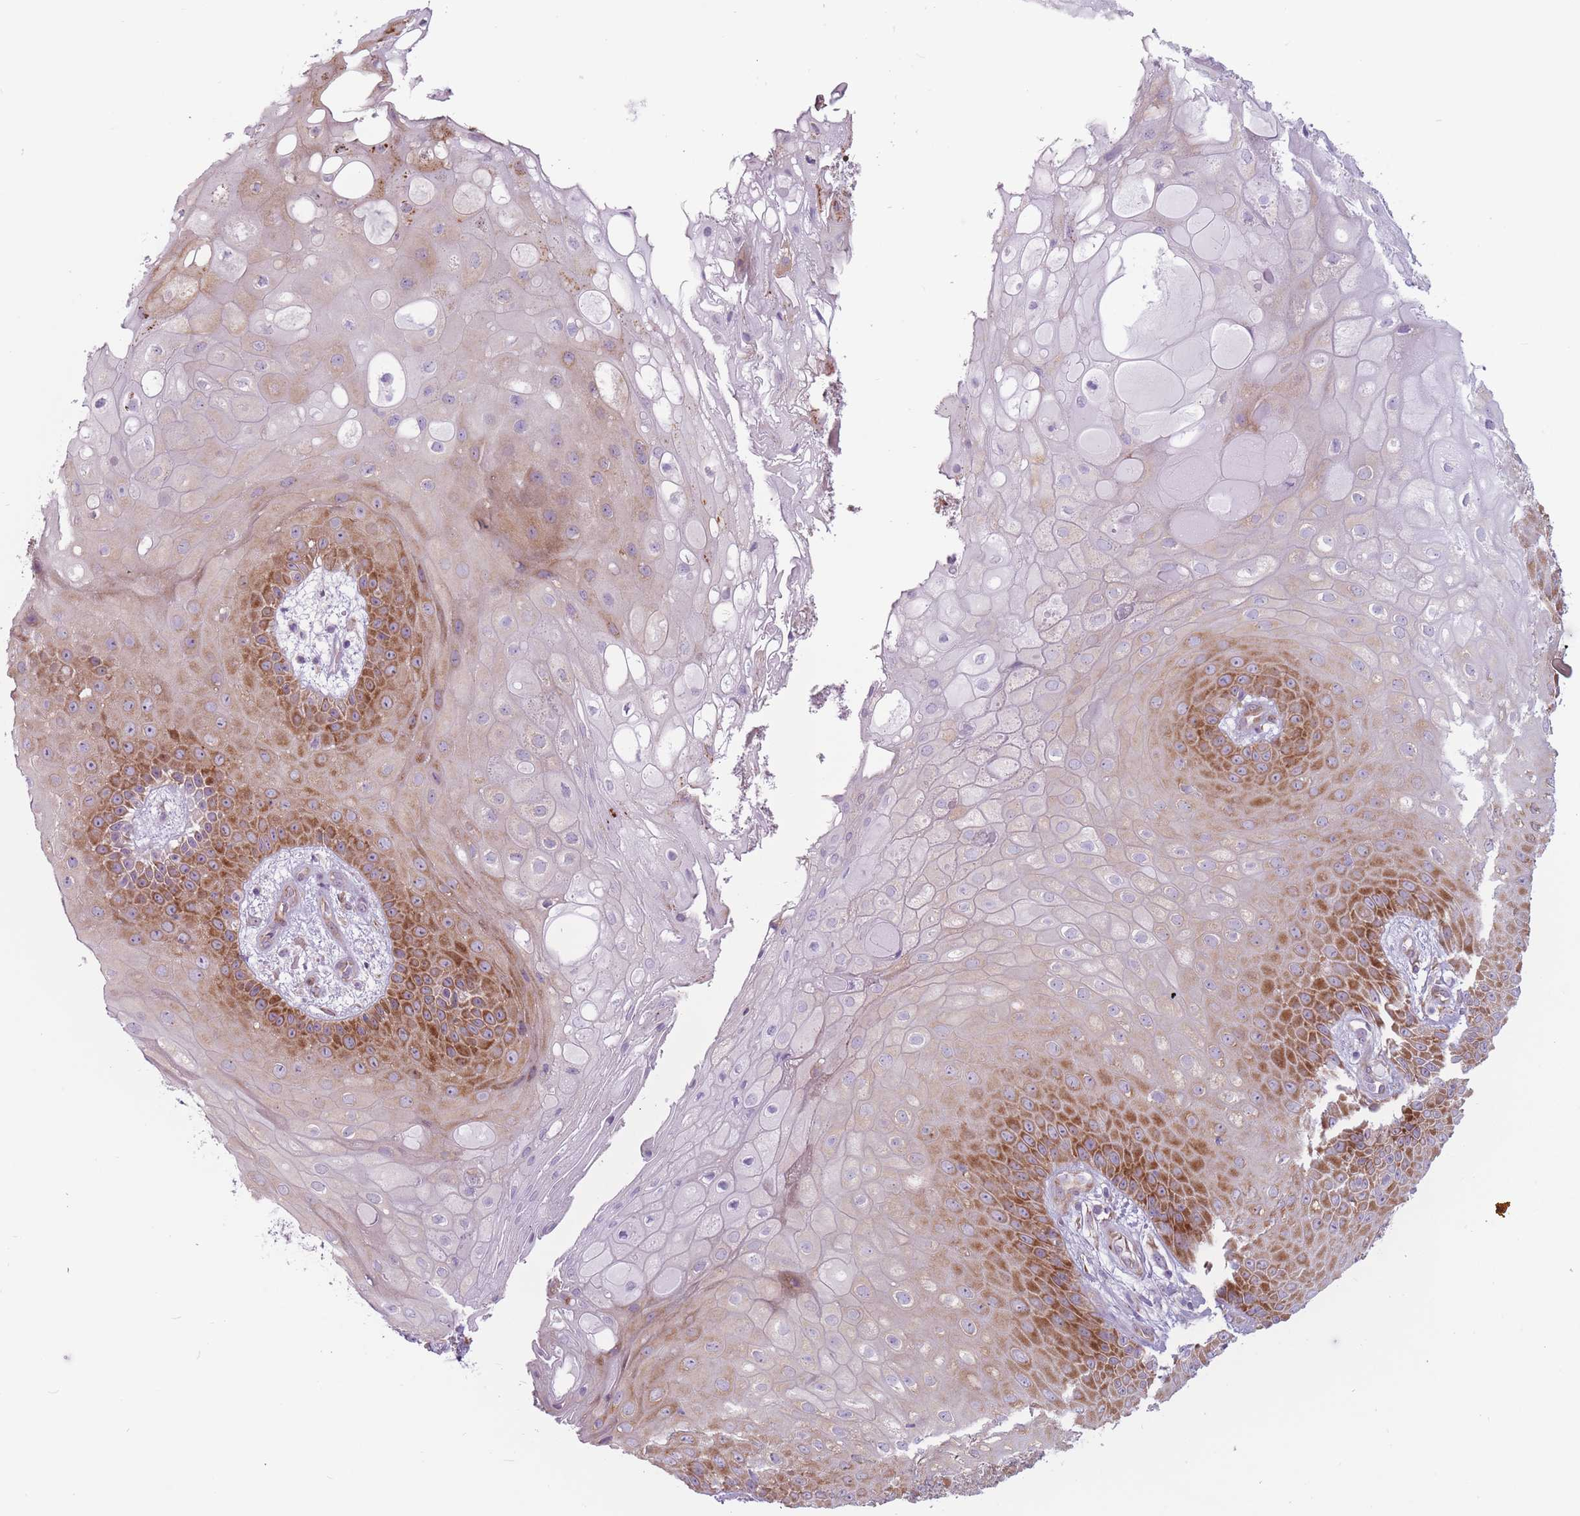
{"staining": {"intensity": "moderate", "quantity": "25%-75%", "location": "cytoplasmic/membranous"}, "tissue": "skin", "cell_type": "Epidermal cells", "image_type": "normal", "snomed": [{"axis": "morphology", "description": "Normal tissue, NOS"}, {"axis": "topography", "description": "Anal"}], "caption": "An image showing moderate cytoplasmic/membranous positivity in about 25%-75% of epidermal cells in unremarkable skin, as visualized by brown immunohistochemical staining.", "gene": "RPL18", "patient": {"sex": "male", "age": 80}}